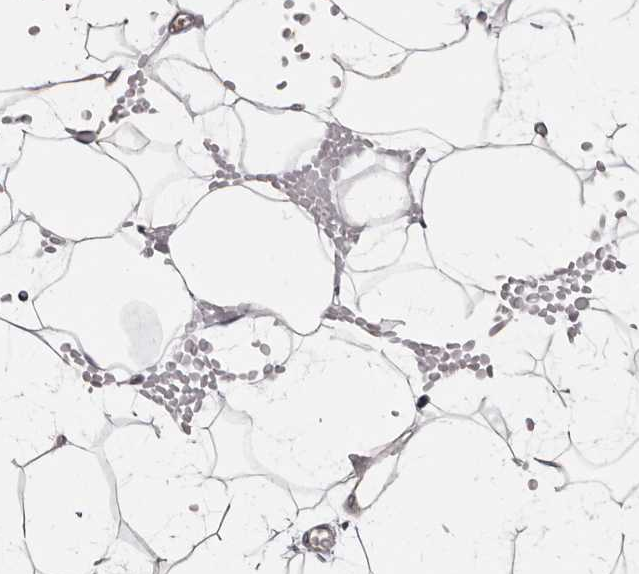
{"staining": {"intensity": "weak", "quantity": "25%-75%", "location": "cytoplasmic/membranous"}, "tissue": "adipose tissue", "cell_type": "Adipocytes", "image_type": "normal", "snomed": [{"axis": "morphology", "description": "Normal tissue, NOS"}, {"axis": "topography", "description": "Breast"}], "caption": "IHC micrograph of benign adipose tissue: human adipose tissue stained using immunohistochemistry (IHC) exhibits low levels of weak protein expression localized specifically in the cytoplasmic/membranous of adipocytes, appearing as a cytoplasmic/membranous brown color.", "gene": "TIMM17B", "patient": {"sex": "female", "age": 23}}